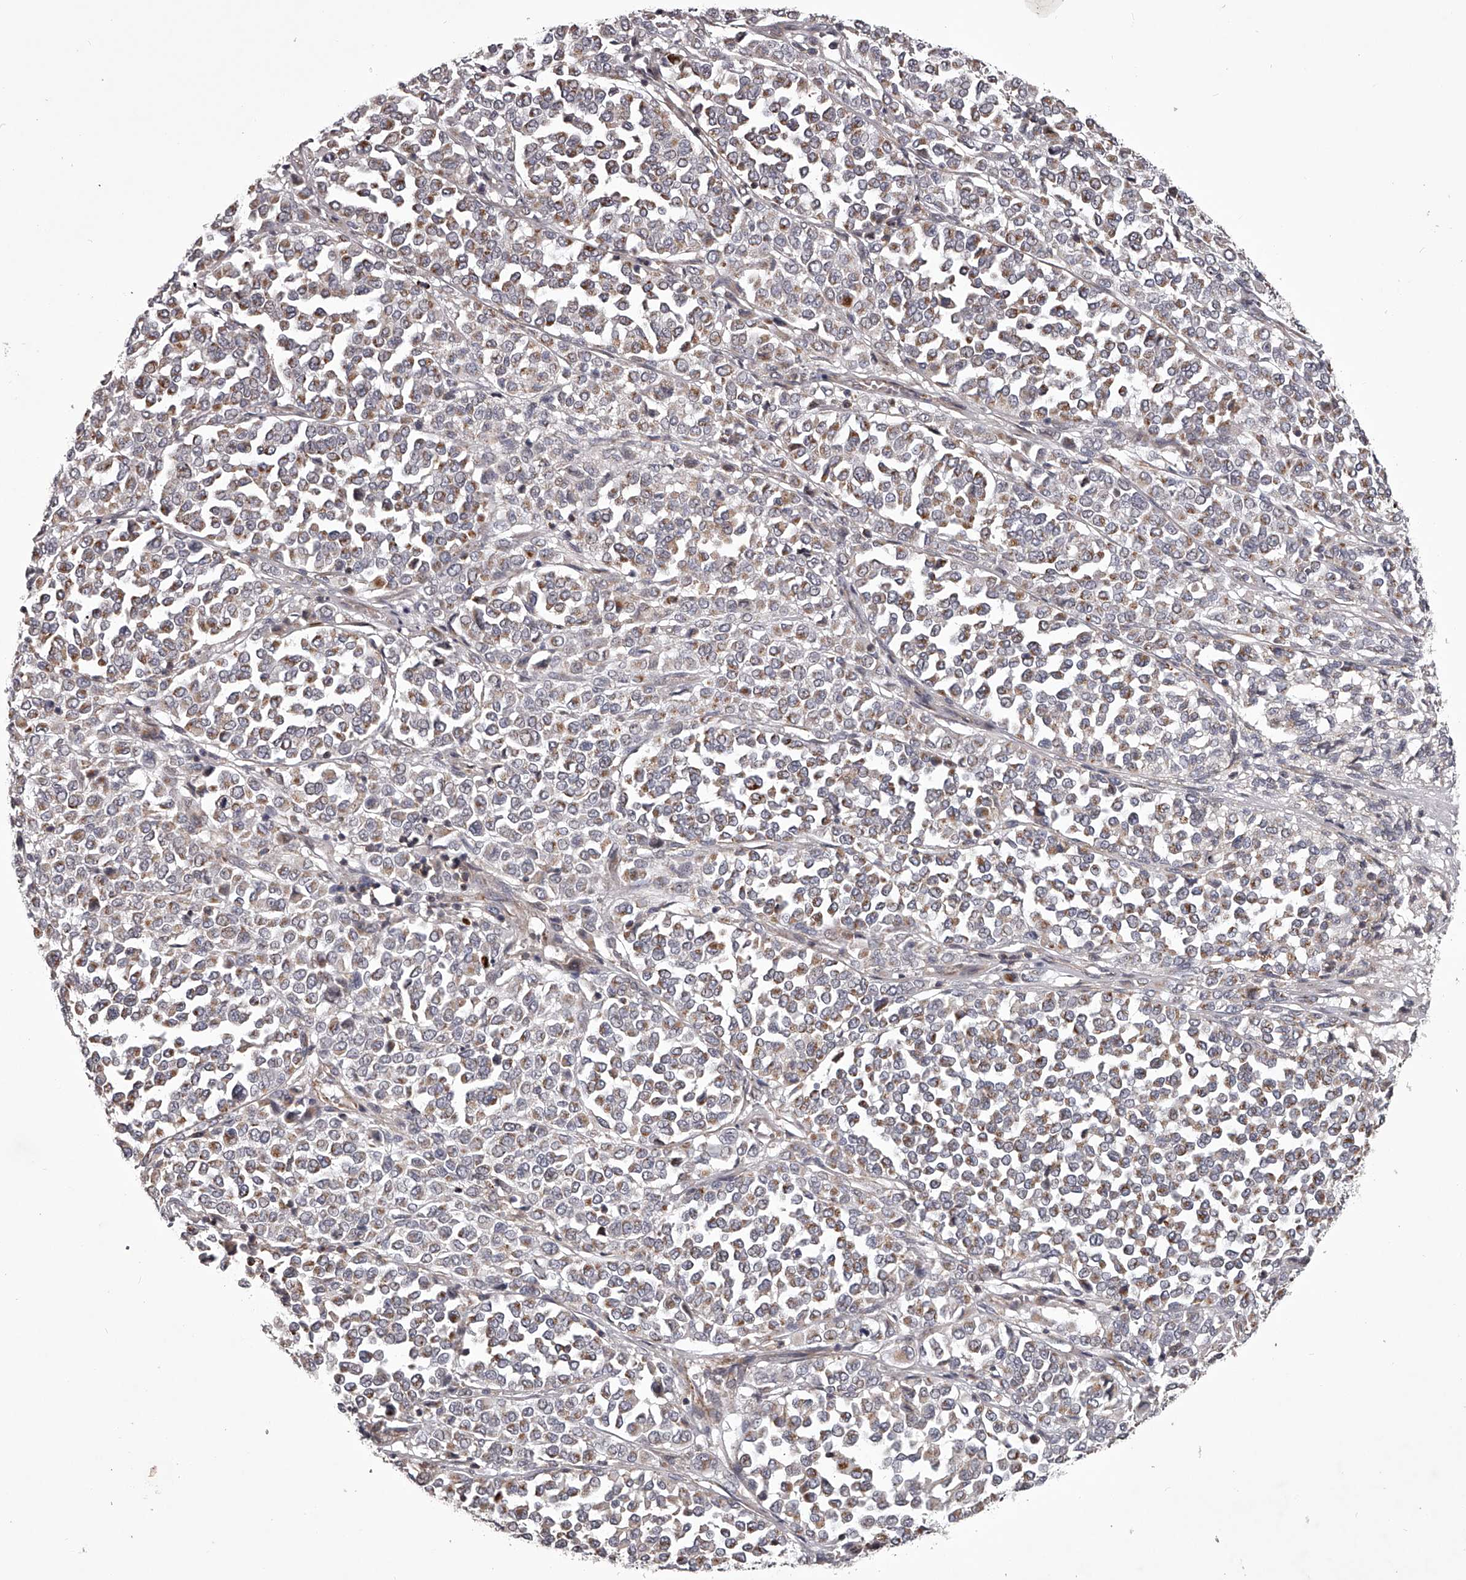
{"staining": {"intensity": "moderate", "quantity": ">75%", "location": "cytoplasmic/membranous"}, "tissue": "melanoma", "cell_type": "Tumor cells", "image_type": "cancer", "snomed": [{"axis": "morphology", "description": "Malignant melanoma, Metastatic site"}, {"axis": "topography", "description": "Pancreas"}], "caption": "There is medium levels of moderate cytoplasmic/membranous positivity in tumor cells of melanoma, as demonstrated by immunohistochemical staining (brown color).", "gene": "RRP36", "patient": {"sex": "female", "age": 30}}